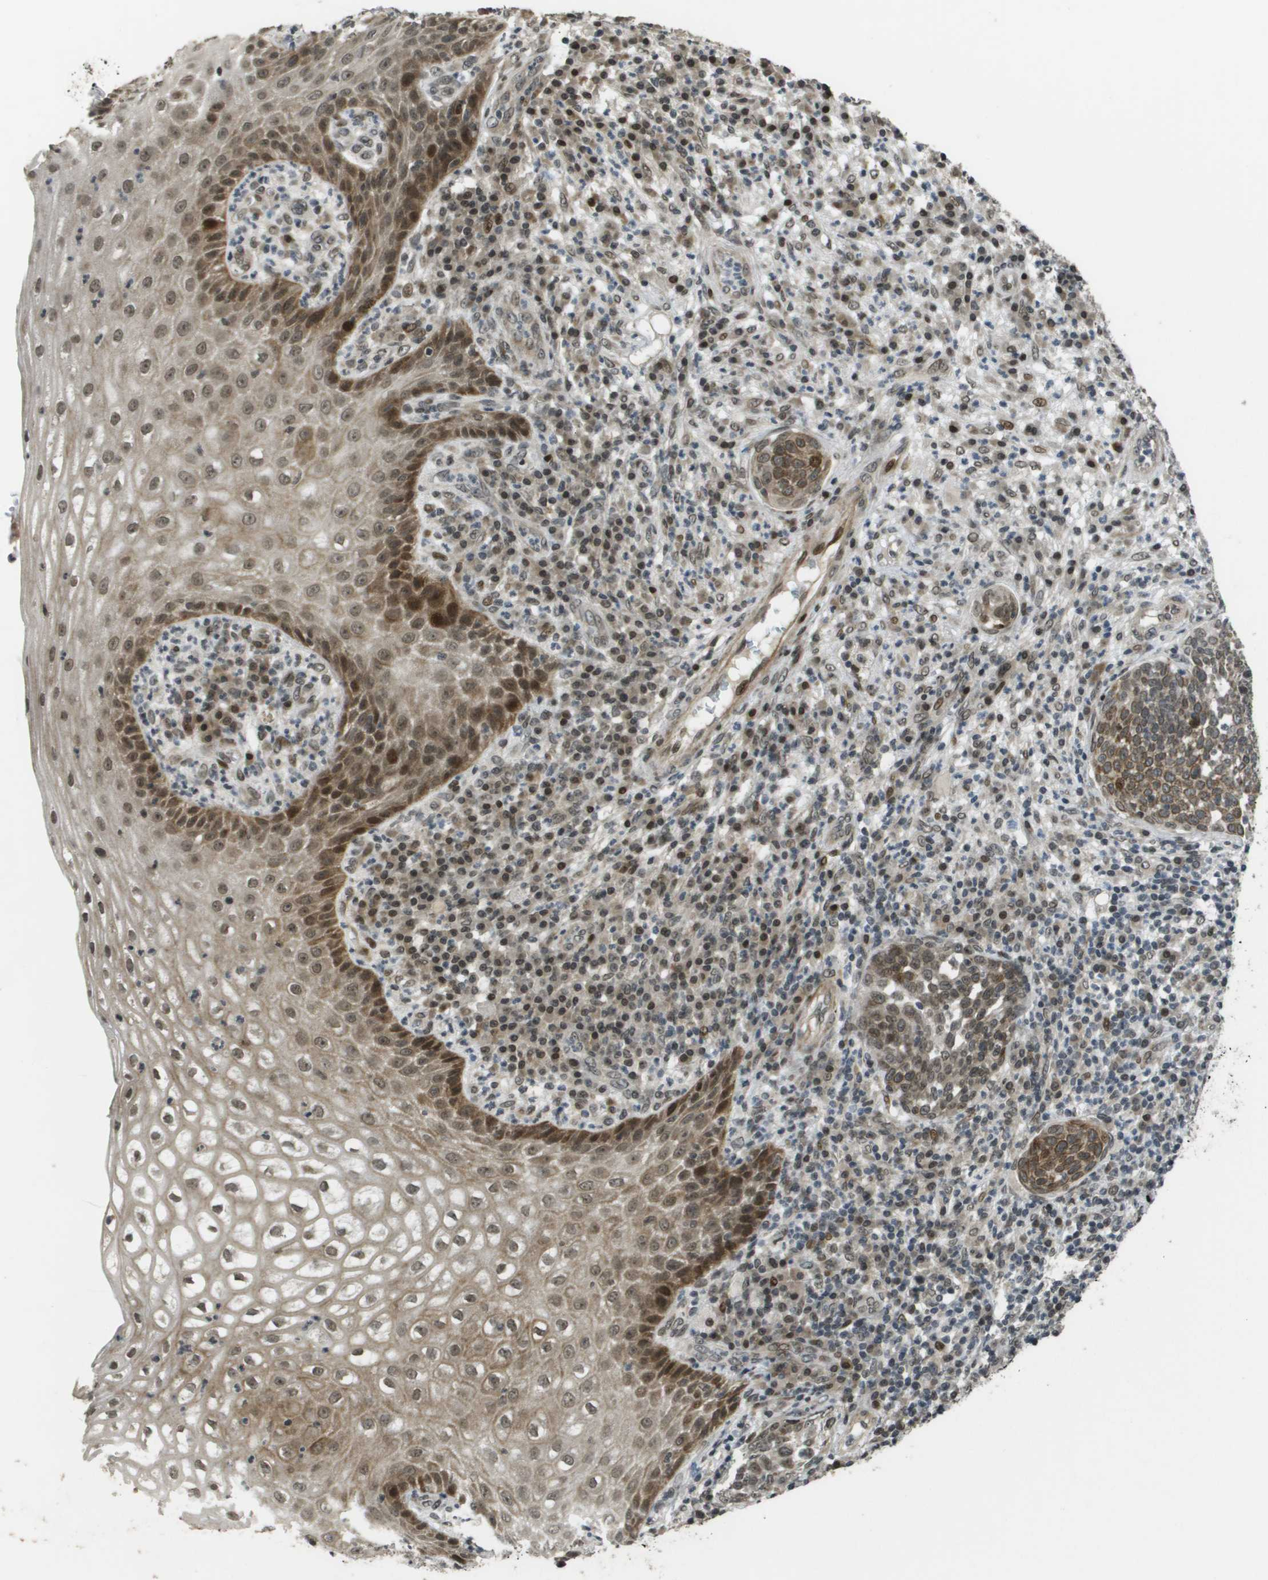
{"staining": {"intensity": "weak", "quantity": ">75%", "location": "cytoplasmic/membranous,nuclear"}, "tissue": "cervical cancer", "cell_type": "Tumor cells", "image_type": "cancer", "snomed": [{"axis": "morphology", "description": "Squamous cell carcinoma, NOS"}, {"axis": "topography", "description": "Cervix"}], "caption": "Immunohistochemistry histopathology image of human cervical cancer stained for a protein (brown), which exhibits low levels of weak cytoplasmic/membranous and nuclear expression in about >75% of tumor cells.", "gene": "KAT5", "patient": {"sex": "female", "age": 34}}